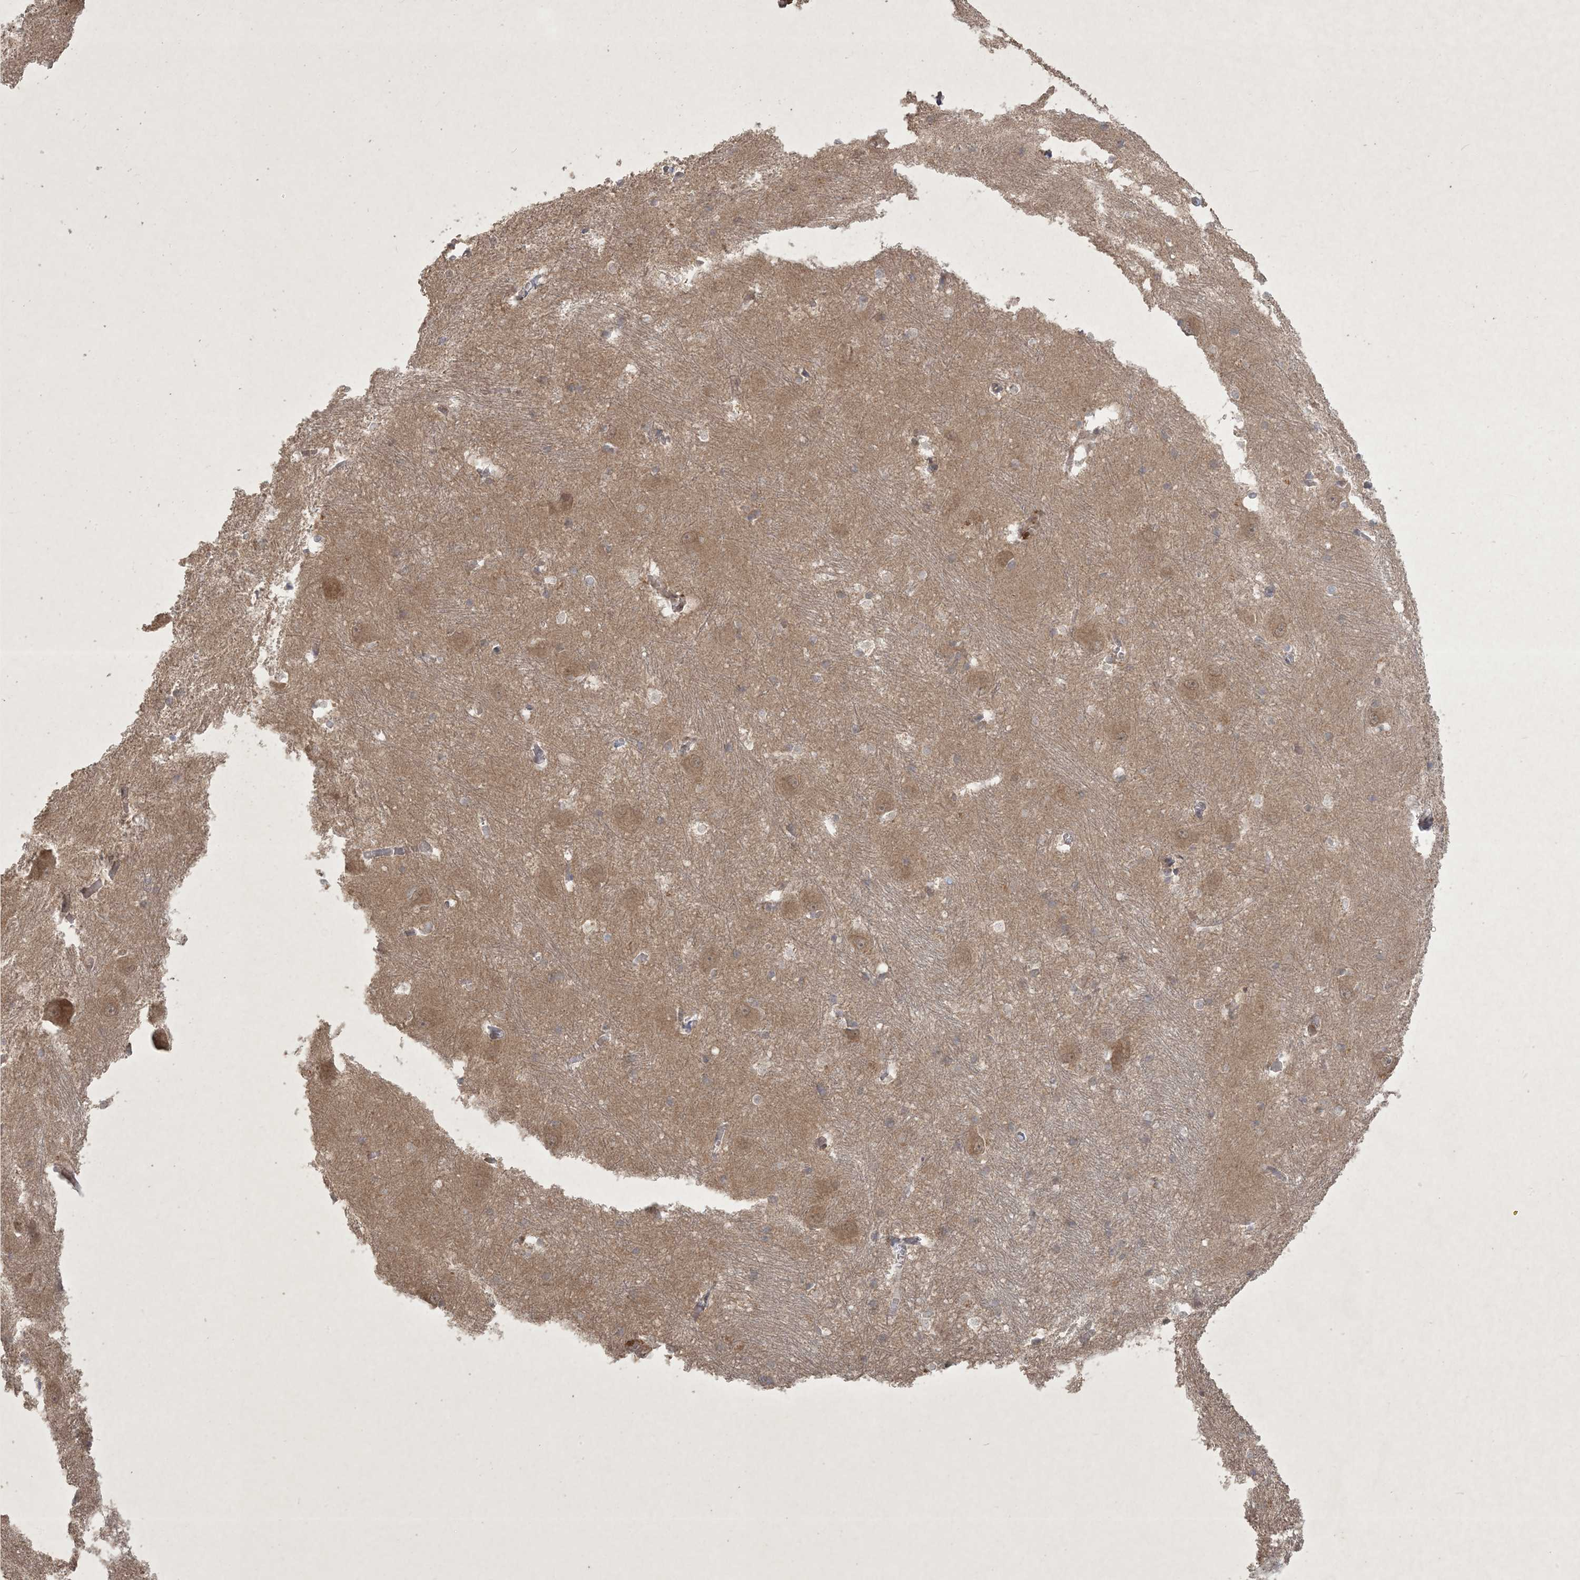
{"staining": {"intensity": "weak", "quantity": "<25%", "location": "cytoplasmic/membranous"}, "tissue": "caudate", "cell_type": "Glial cells", "image_type": "normal", "snomed": [{"axis": "morphology", "description": "Normal tissue, NOS"}, {"axis": "topography", "description": "Lateral ventricle wall"}], "caption": "IHC photomicrograph of unremarkable caudate: caudate stained with DAB (3,3'-diaminobenzidine) displays no significant protein positivity in glial cells.", "gene": "NRBP2", "patient": {"sex": "male", "age": 37}}